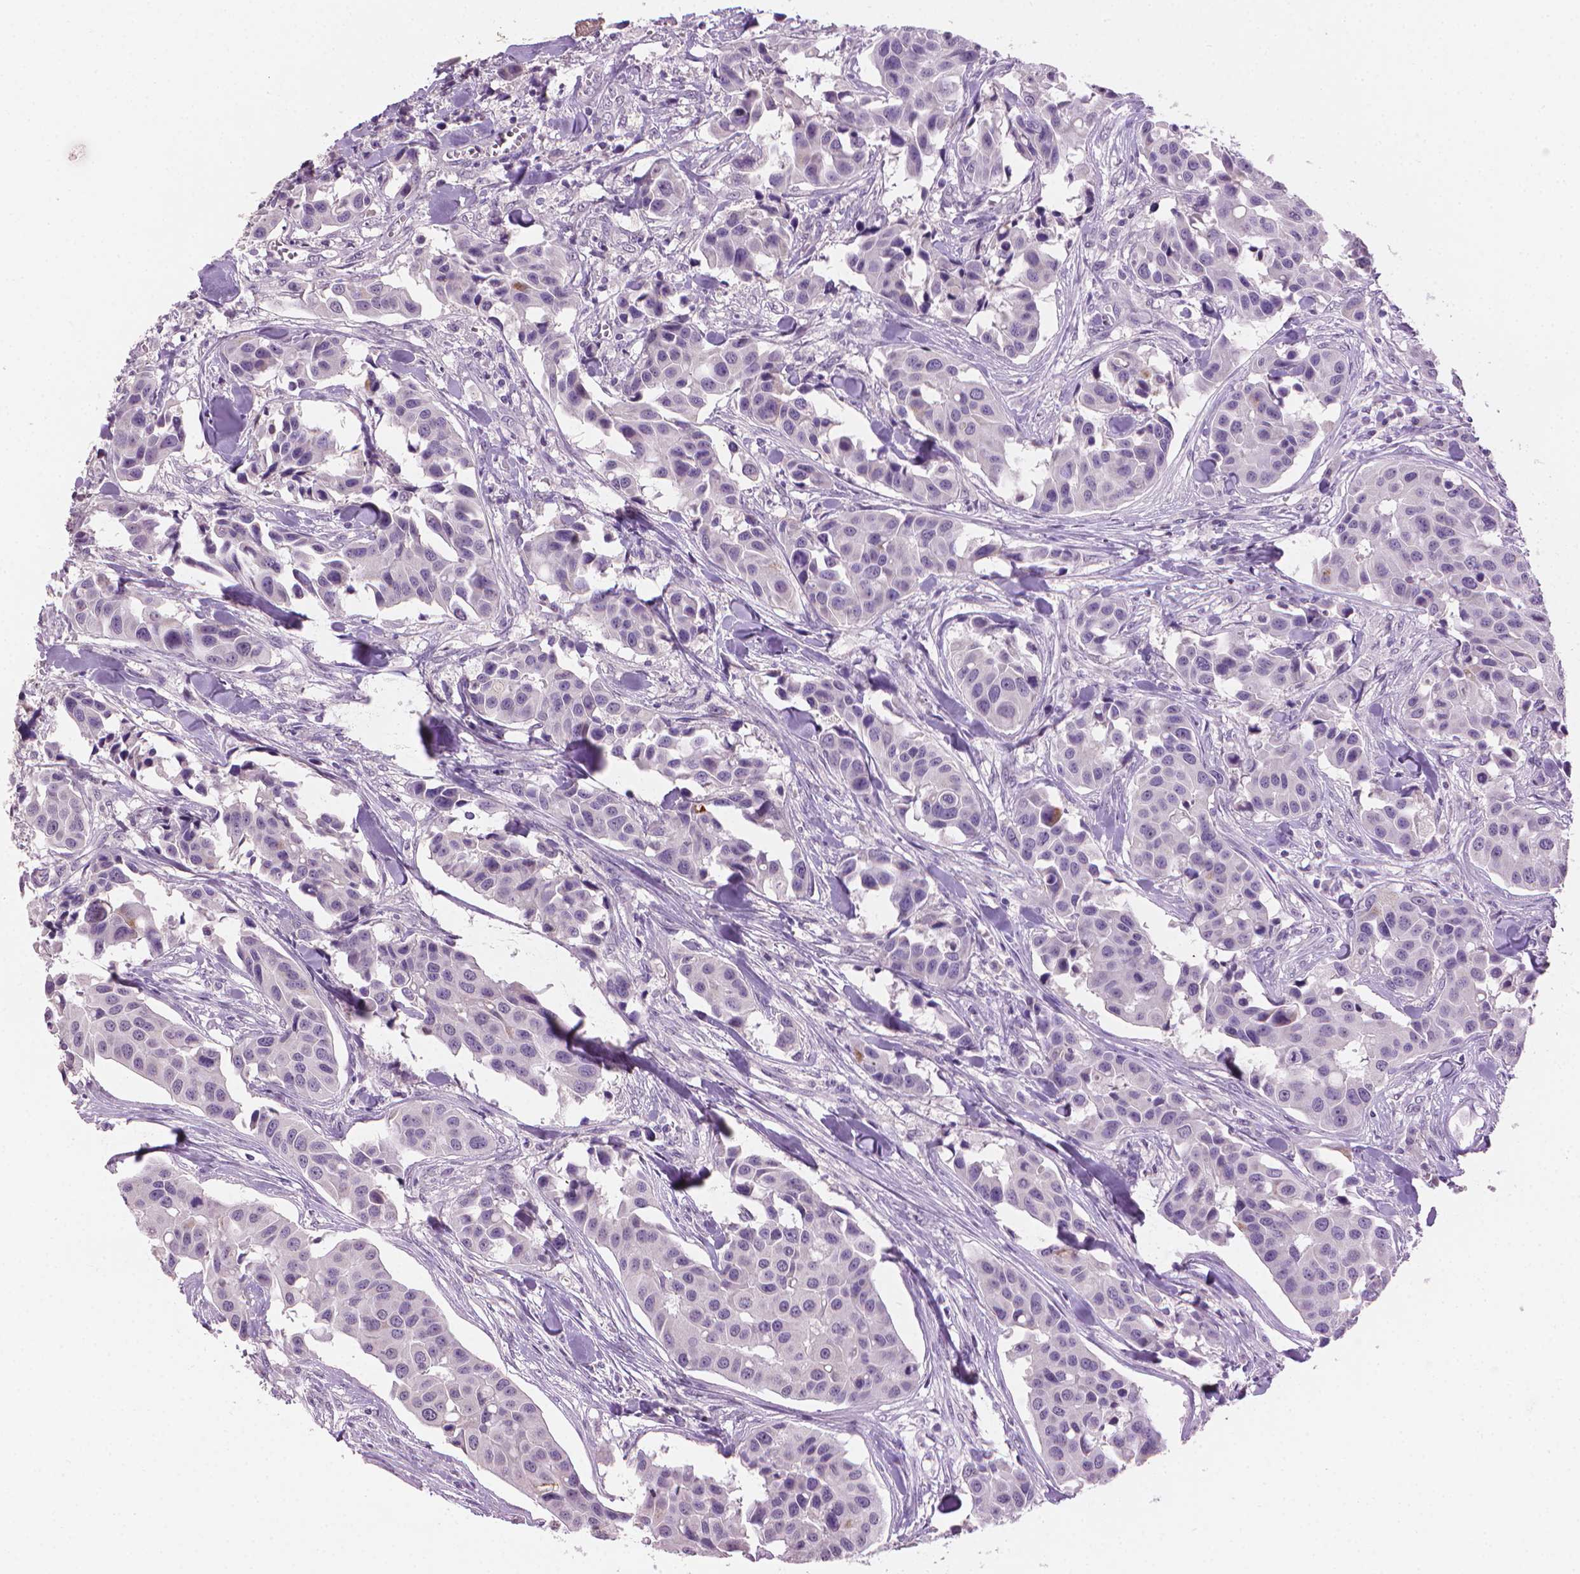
{"staining": {"intensity": "negative", "quantity": "none", "location": "none"}, "tissue": "head and neck cancer", "cell_type": "Tumor cells", "image_type": "cancer", "snomed": [{"axis": "morphology", "description": "Adenocarcinoma, NOS"}, {"axis": "topography", "description": "Head-Neck"}], "caption": "Immunohistochemistry histopathology image of neoplastic tissue: human adenocarcinoma (head and neck) stained with DAB exhibits no significant protein staining in tumor cells.", "gene": "MLANA", "patient": {"sex": "male", "age": 76}}